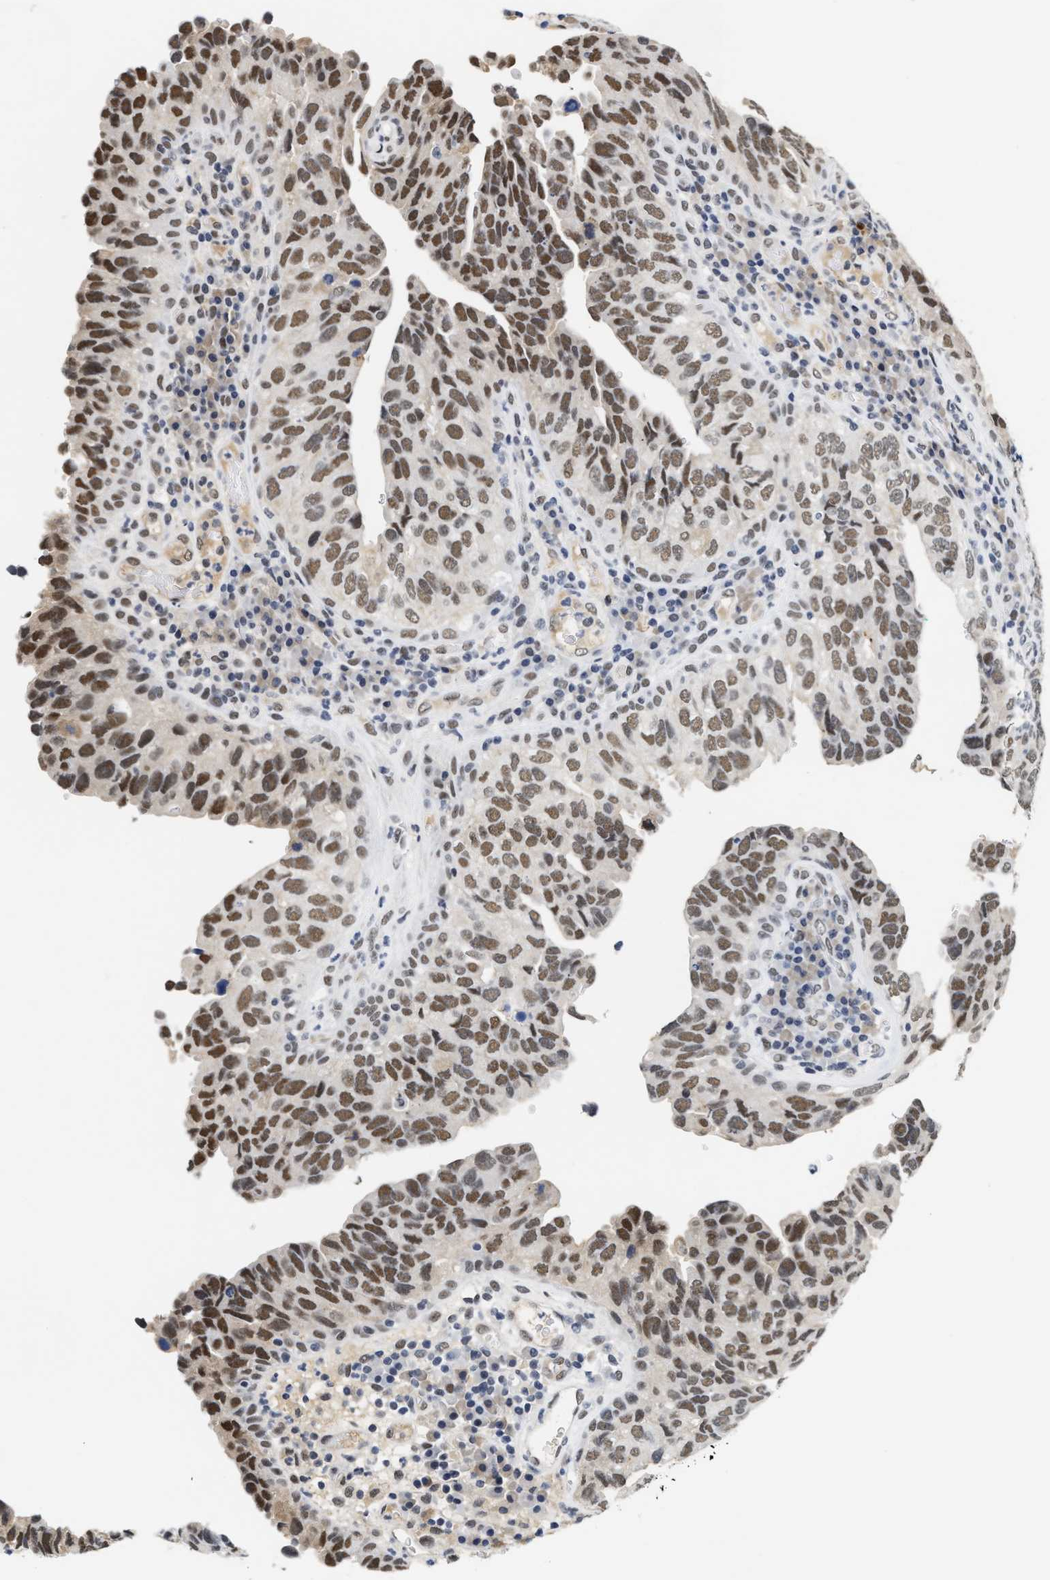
{"staining": {"intensity": "moderate", "quantity": ">75%", "location": "nuclear"}, "tissue": "urothelial cancer", "cell_type": "Tumor cells", "image_type": "cancer", "snomed": [{"axis": "morphology", "description": "Urothelial carcinoma, High grade"}, {"axis": "topography", "description": "Urinary bladder"}], "caption": "The image exhibits staining of urothelial cancer, revealing moderate nuclear protein staining (brown color) within tumor cells.", "gene": "INIP", "patient": {"sex": "female", "age": 82}}